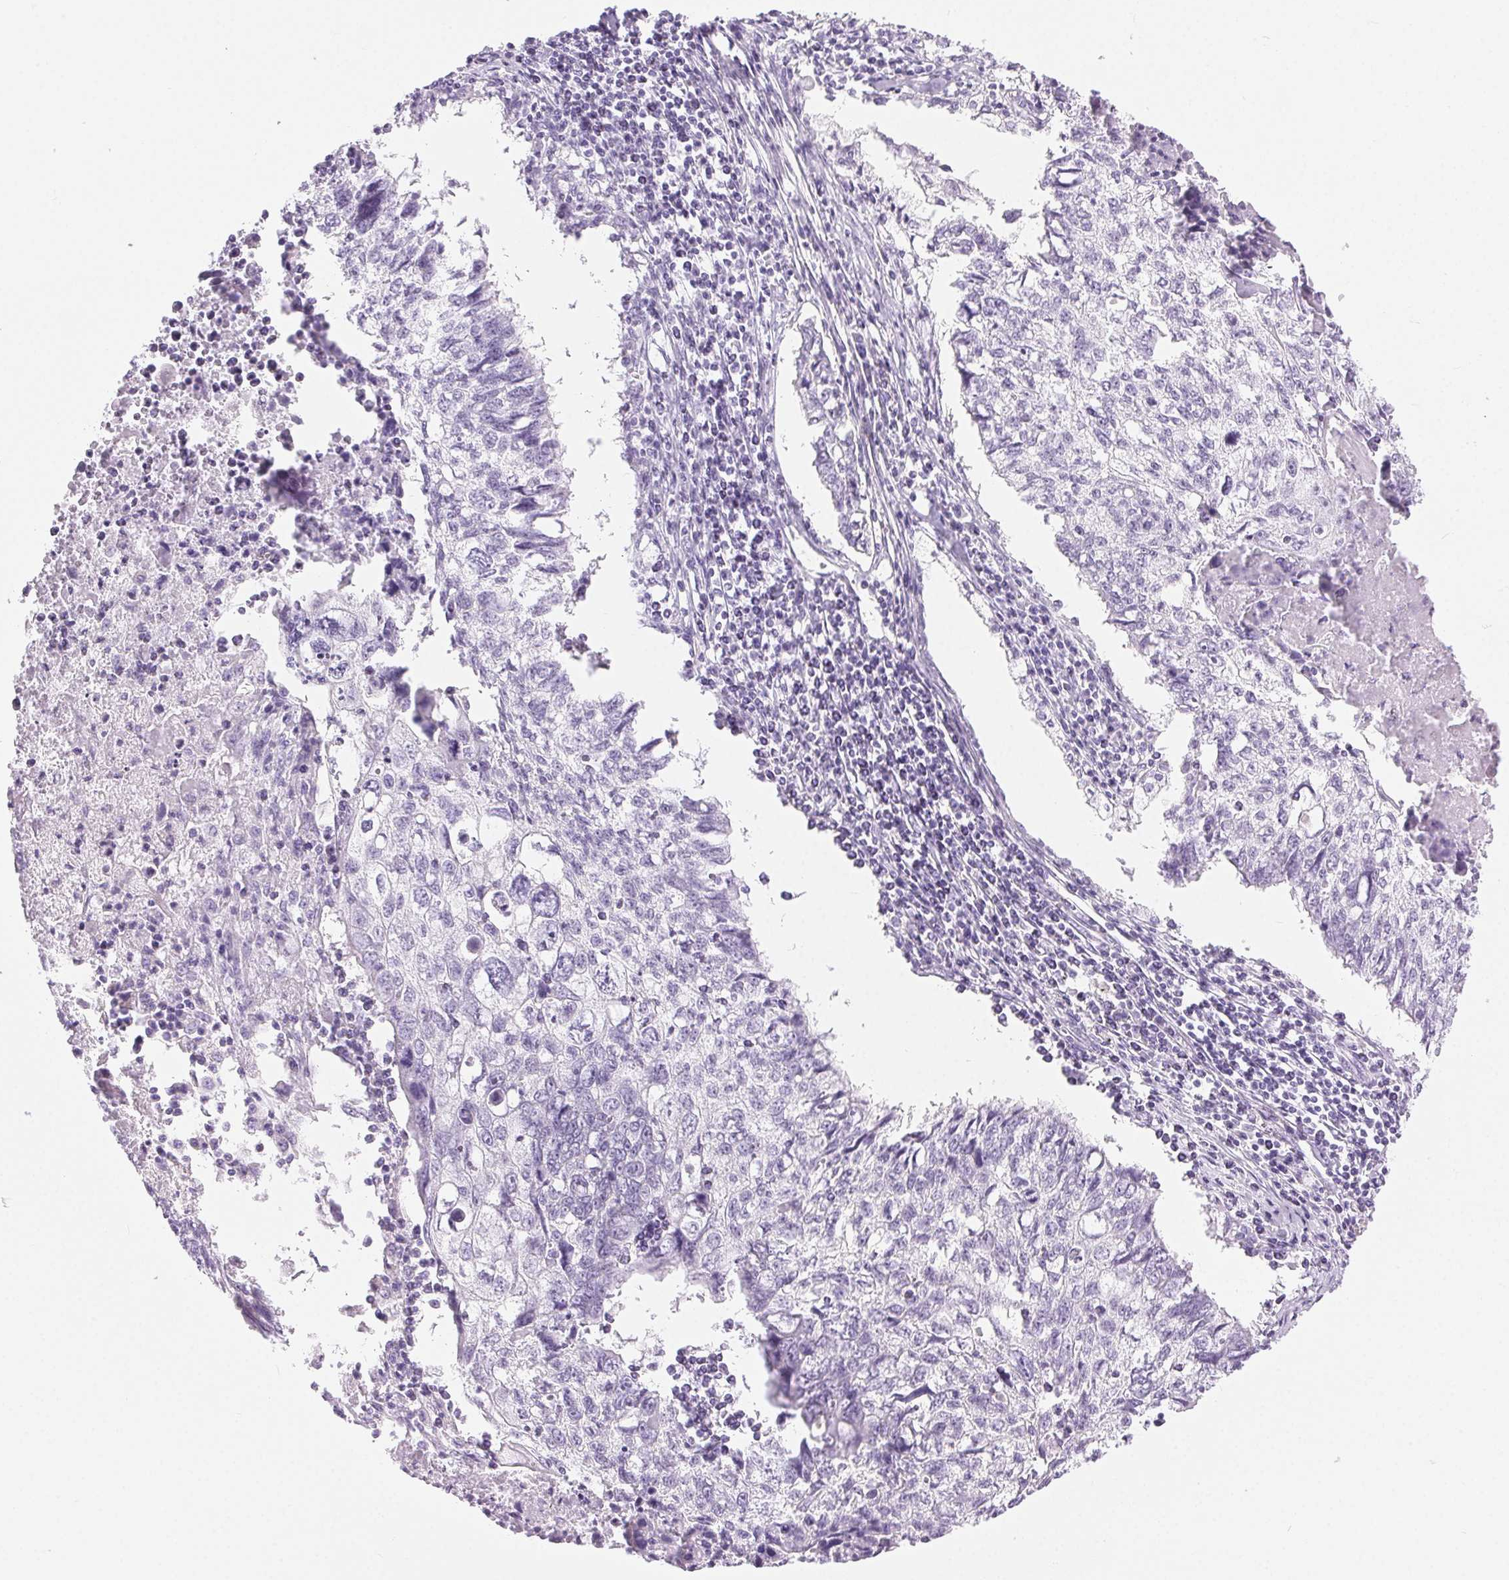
{"staining": {"intensity": "negative", "quantity": "none", "location": "none"}, "tissue": "lung cancer", "cell_type": "Tumor cells", "image_type": "cancer", "snomed": [{"axis": "morphology", "description": "Normal morphology"}, {"axis": "morphology", "description": "Aneuploidy"}, {"axis": "morphology", "description": "Squamous cell carcinoma, NOS"}, {"axis": "topography", "description": "Lymph node"}, {"axis": "topography", "description": "Lung"}], "caption": "This is an immunohistochemistry (IHC) image of human squamous cell carcinoma (lung). There is no expression in tumor cells.", "gene": "BEND2", "patient": {"sex": "female", "age": 76}}